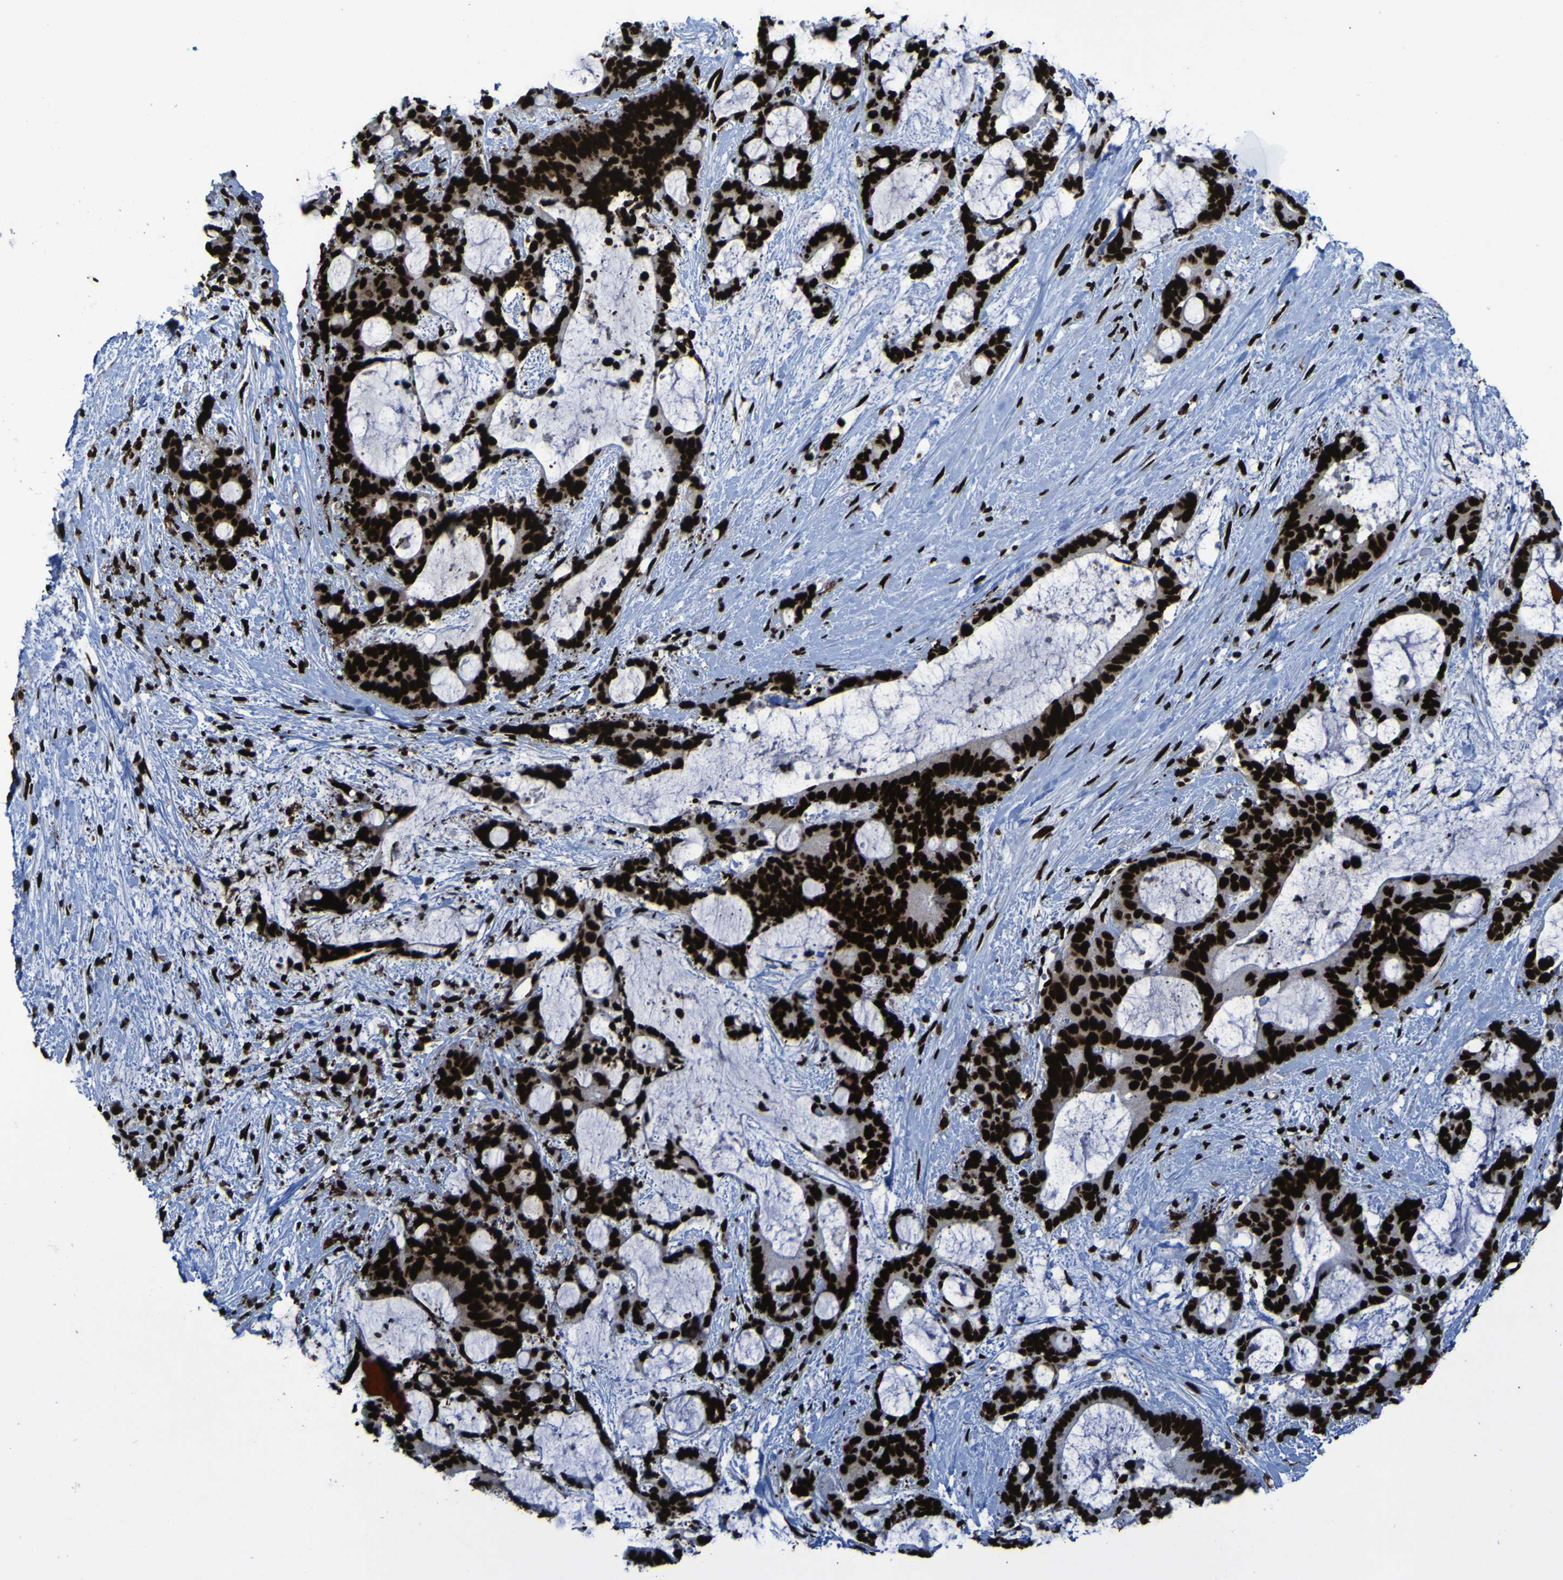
{"staining": {"intensity": "strong", "quantity": ">75%", "location": "nuclear"}, "tissue": "liver cancer", "cell_type": "Tumor cells", "image_type": "cancer", "snomed": [{"axis": "morphology", "description": "Cholangiocarcinoma"}, {"axis": "topography", "description": "Liver"}], "caption": "Immunohistochemical staining of human cholangiocarcinoma (liver) demonstrates high levels of strong nuclear protein positivity in approximately >75% of tumor cells.", "gene": "NPM1", "patient": {"sex": "female", "age": 73}}